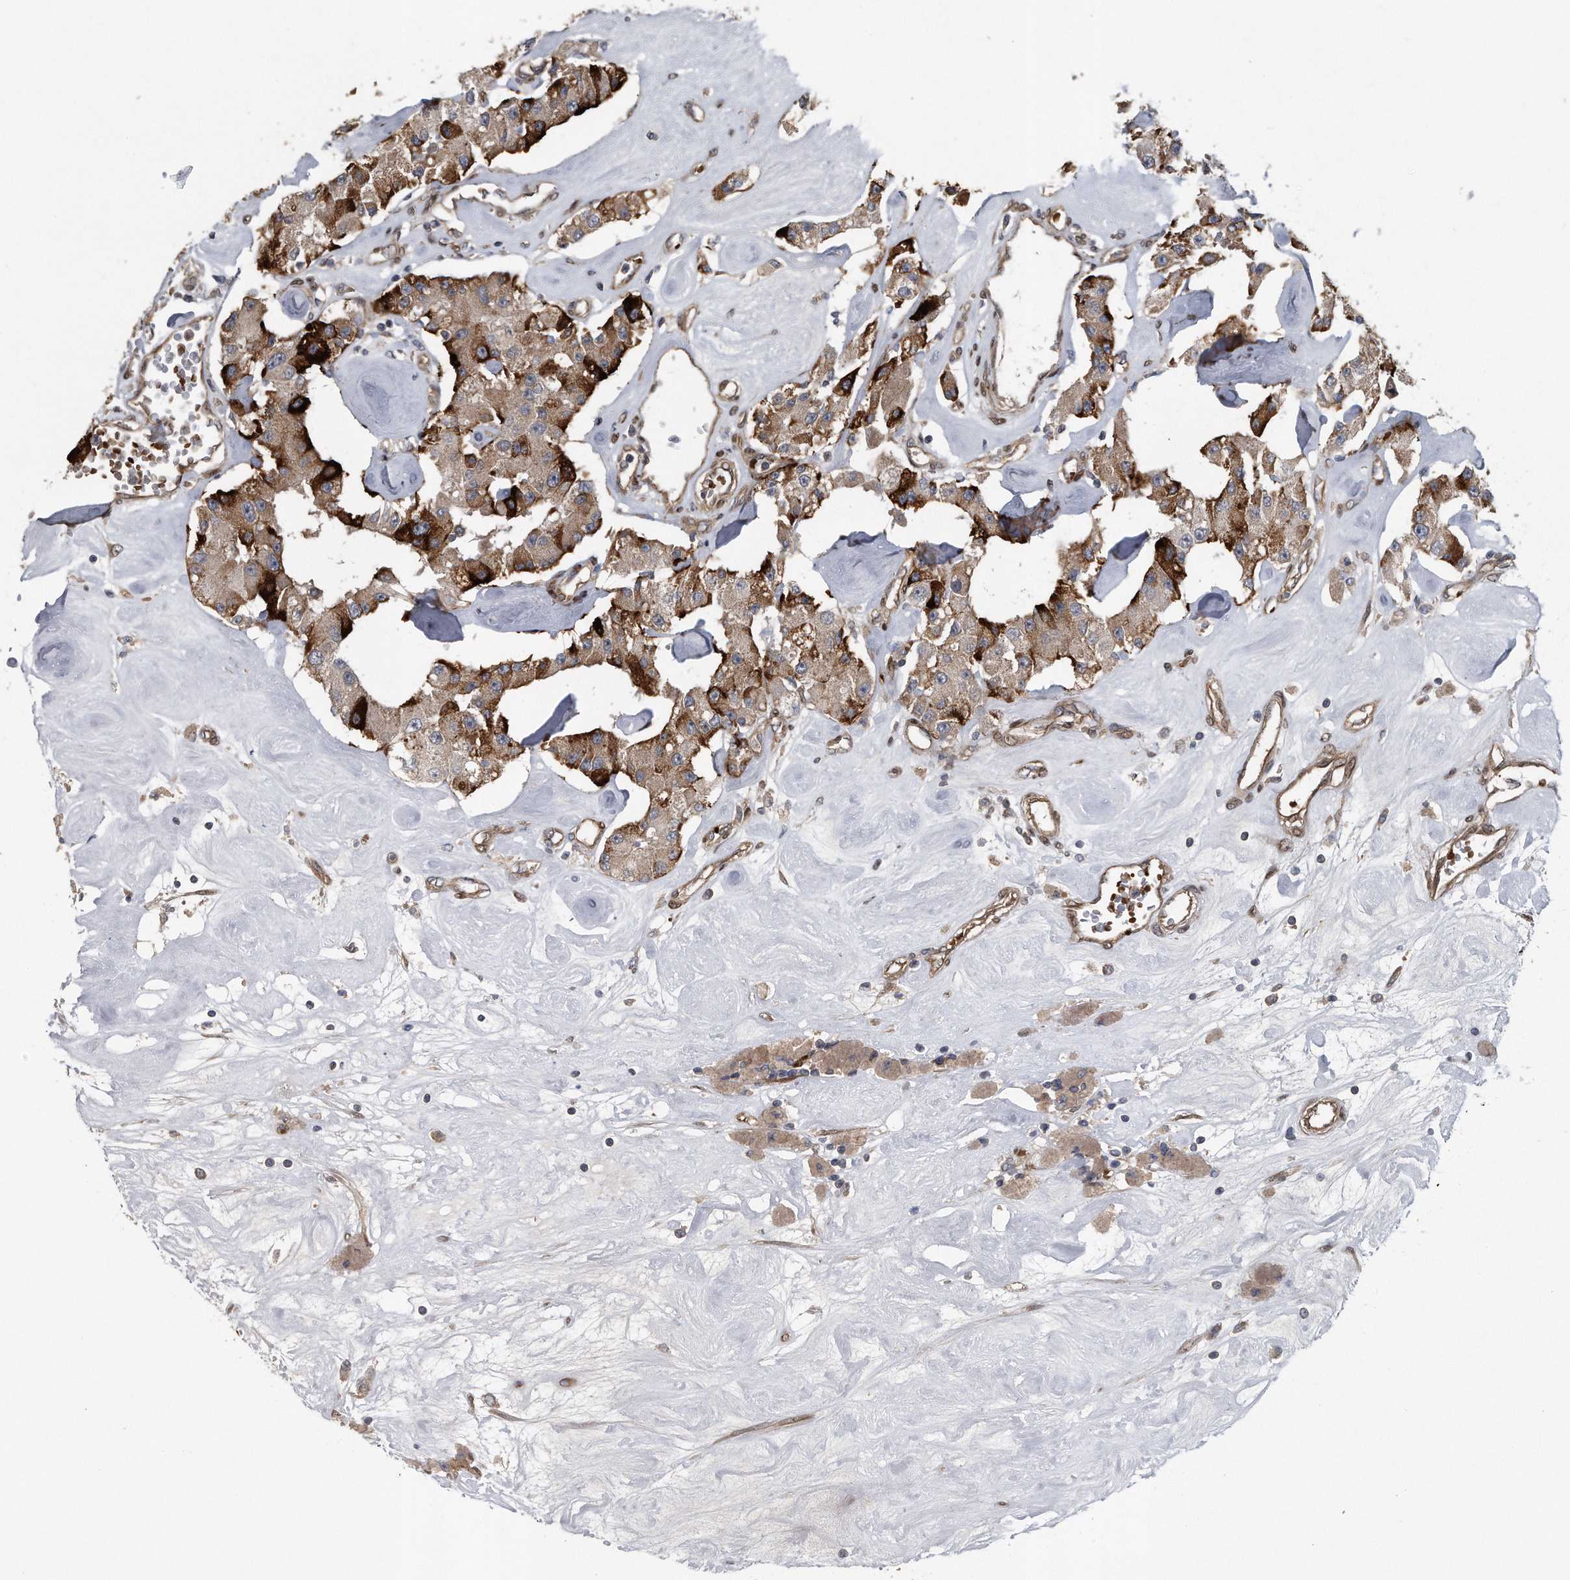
{"staining": {"intensity": "strong", "quantity": "<25%", "location": "cytoplasmic/membranous"}, "tissue": "carcinoid", "cell_type": "Tumor cells", "image_type": "cancer", "snomed": [{"axis": "morphology", "description": "Carcinoid, malignant, NOS"}, {"axis": "topography", "description": "Pancreas"}], "caption": "Malignant carcinoid stained with immunohistochemistry (IHC) reveals strong cytoplasmic/membranous positivity in approximately <25% of tumor cells.", "gene": "ZNF79", "patient": {"sex": "male", "age": 41}}